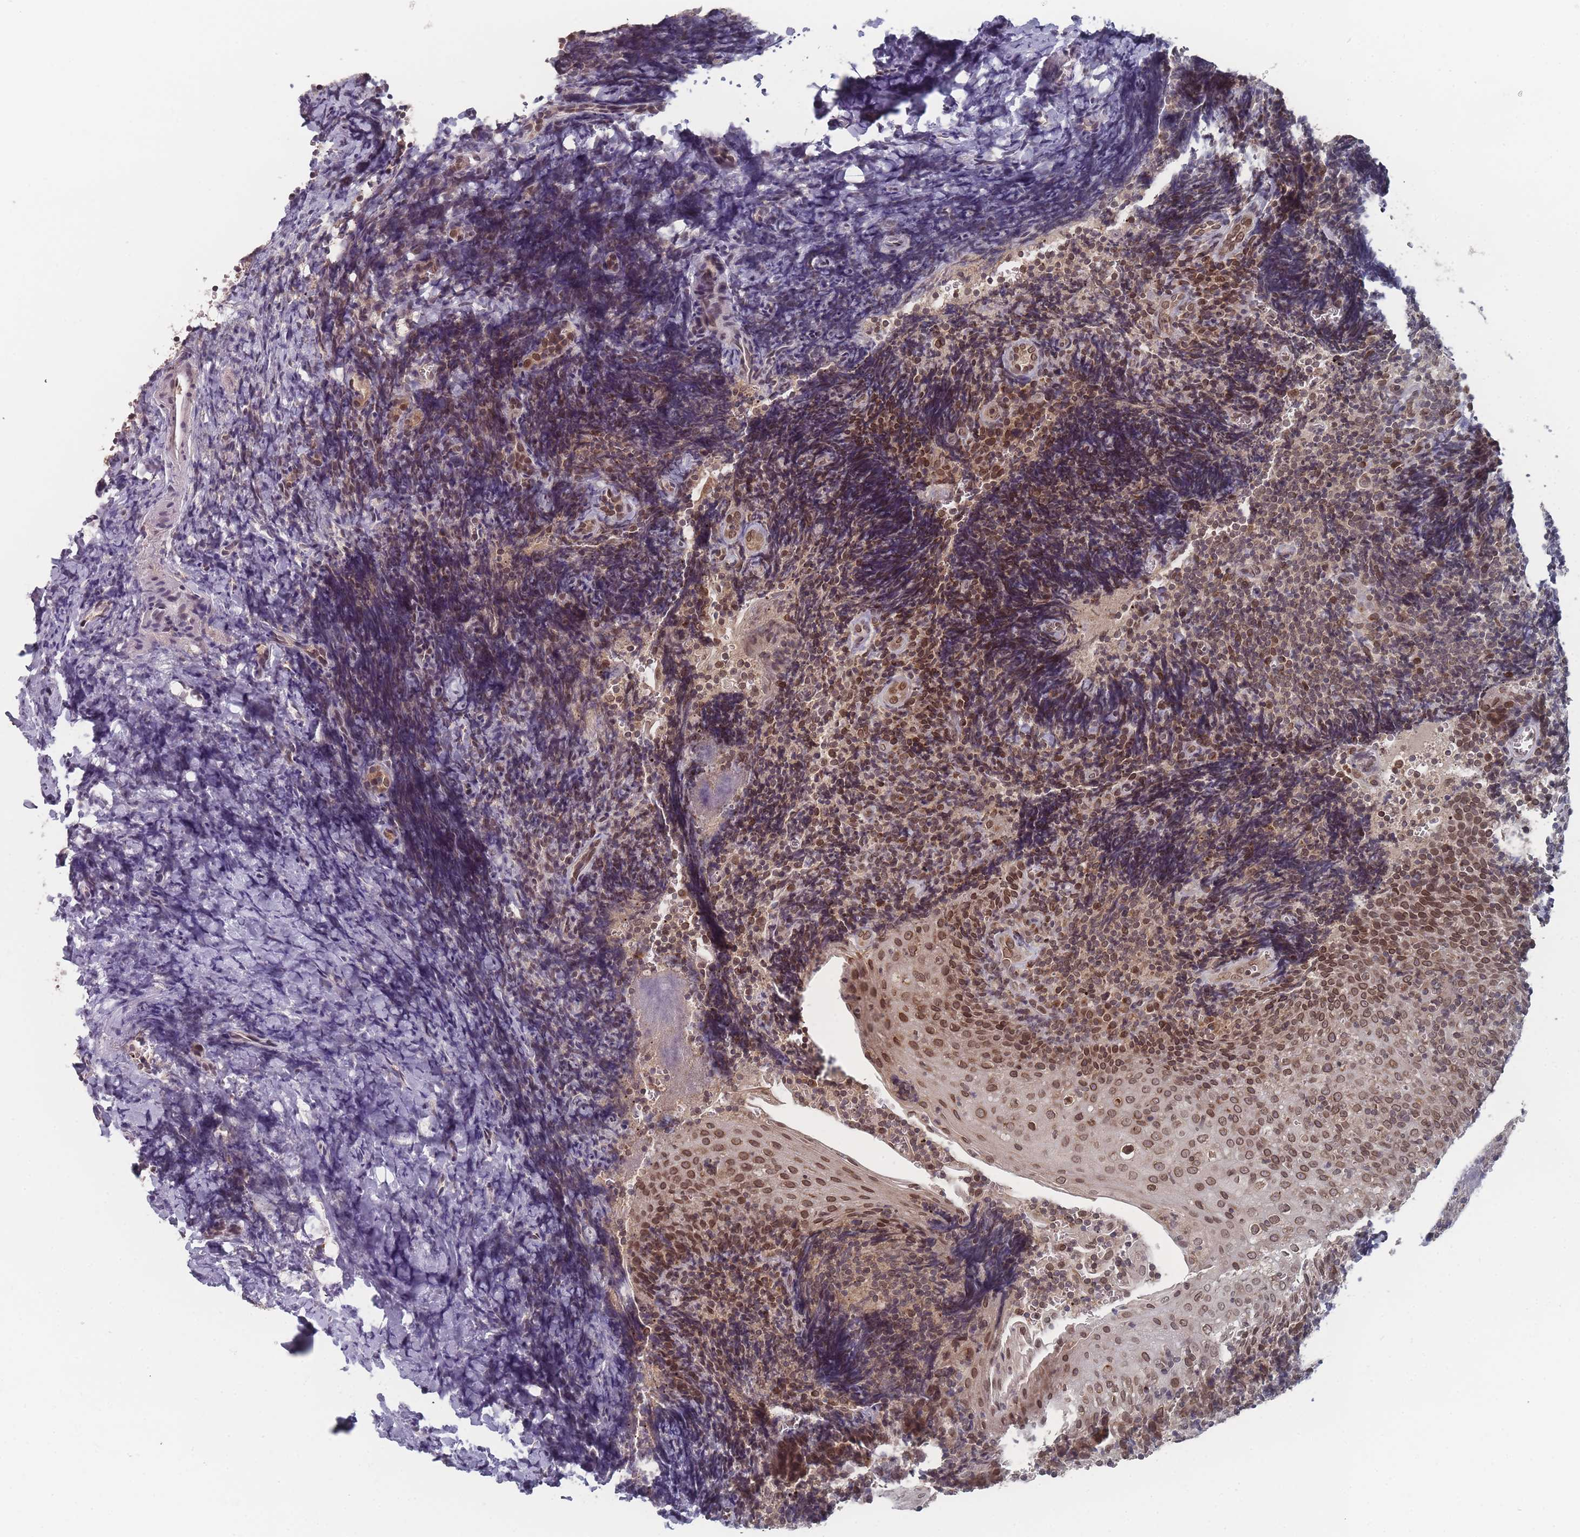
{"staining": {"intensity": "weak", "quantity": "25%-75%", "location": "nuclear"}, "tissue": "tonsil", "cell_type": "Germinal center cells", "image_type": "normal", "snomed": [{"axis": "morphology", "description": "Normal tissue, NOS"}, {"axis": "topography", "description": "Tonsil"}], "caption": "This image demonstrates unremarkable tonsil stained with IHC to label a protein in brown. The nuclear of germinal center cells show weak positivity for the protein. Nuclei are counter-stained blue.", "gene": "TBC1D25", "patient": {"sex": "male", "age": 27}}